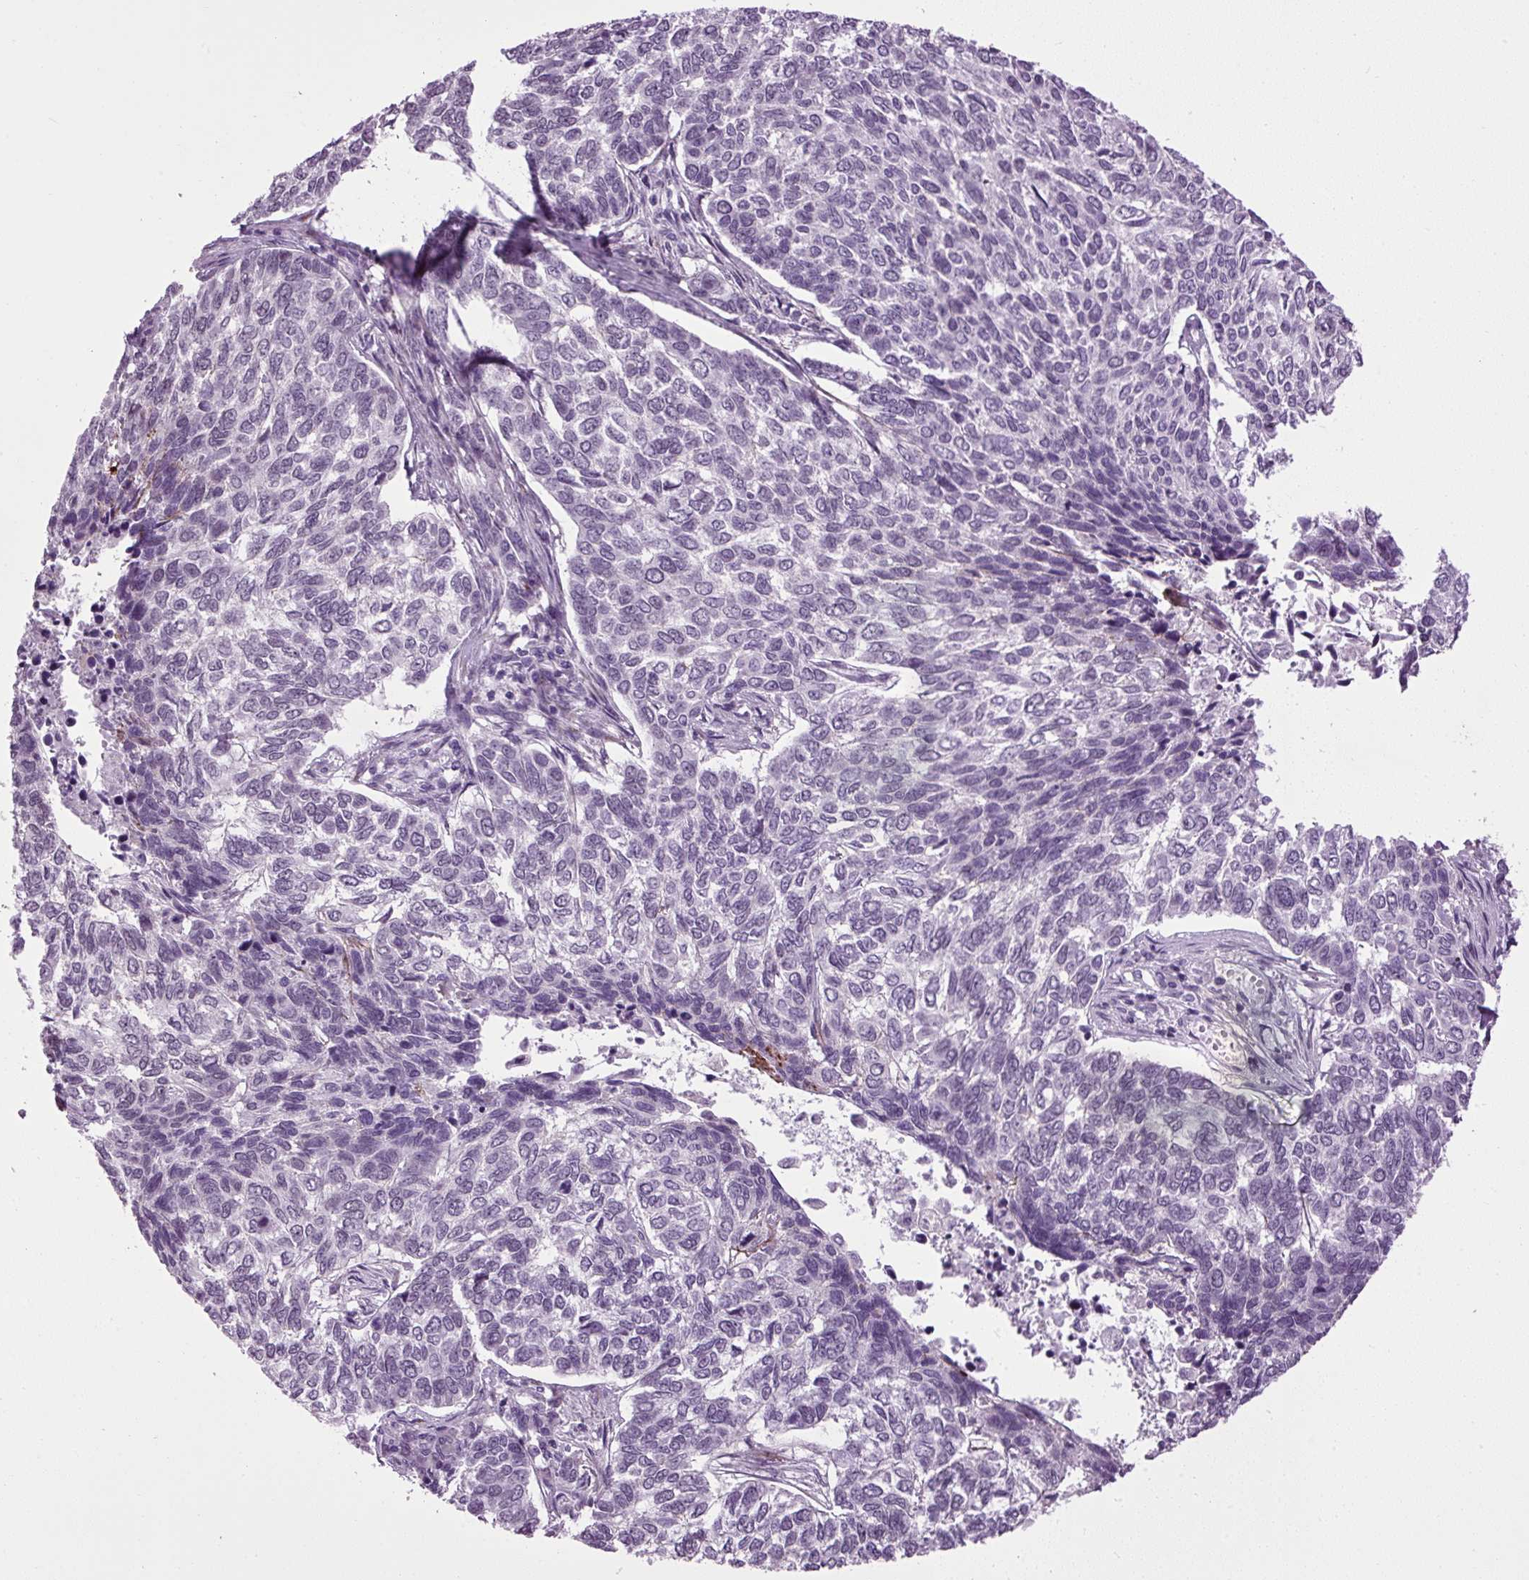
{"staining": {"intensity": "negative", "quantity": "none", "location": "none"}, "tissue": "skin cancer", "cell_type": "Tumor cells", "image_type": "cancer", "snomed": [{"axis": "morphology", "description": "Basal cell carcinoma"}, {"axis": "topography", "description": "Skin"}], "caption": "This is an IHC histopathology image of human skin cancer (basal cell carcinoma). There is no expression in tumor cells.", "gene": "A1CF", "patient": {"sex": "female", "age": 65}}